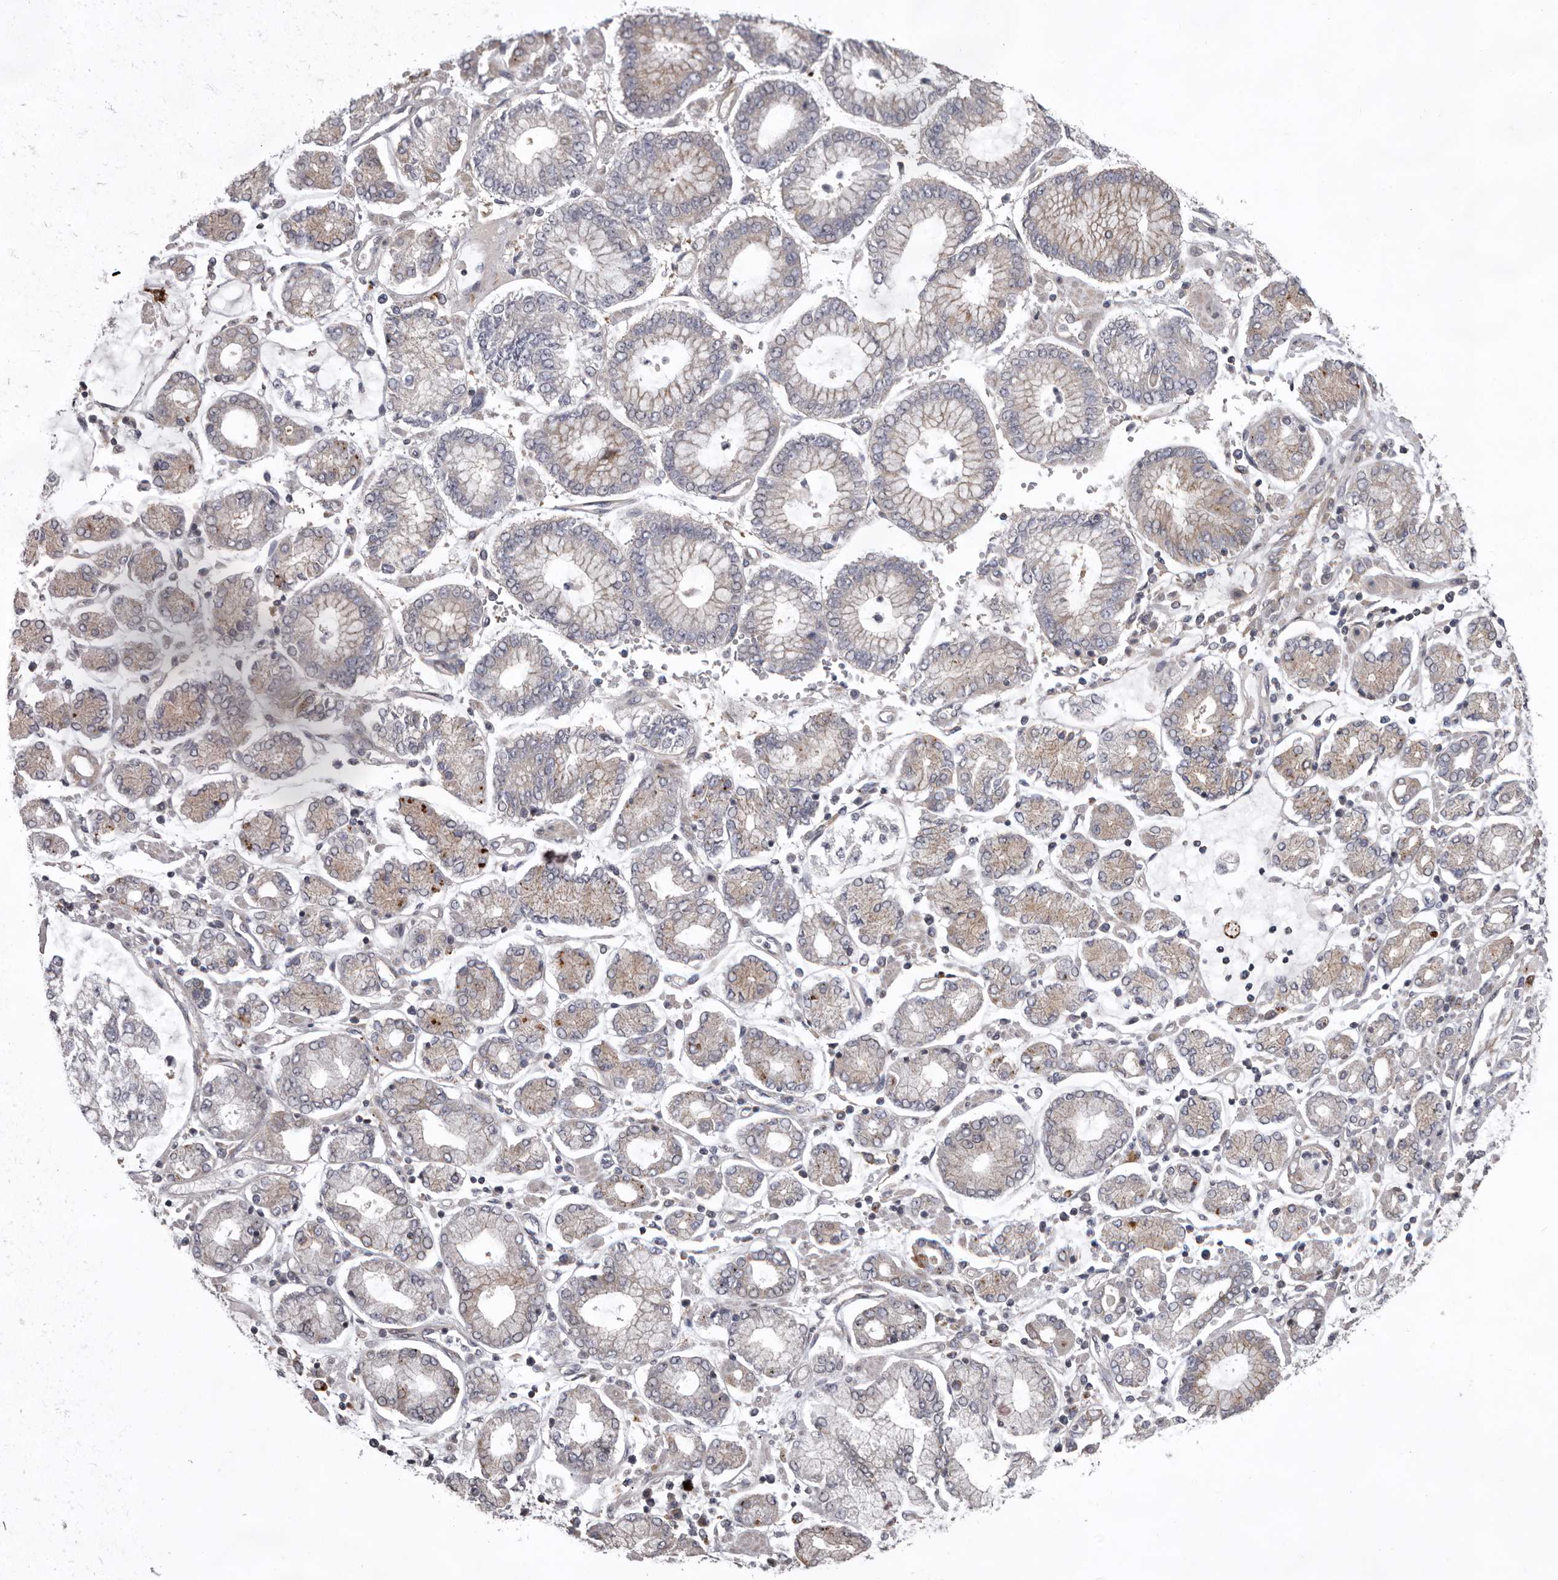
{"staining": {"intensity": "weak", "quantity": "25%-75%", "location": "cytoplasmic/membranous"}, "tissue": "stomach cancer", "cell_type": "Tumor cells", "image_type": "cancer", "snomed": [{"axis": "morphology", "description": "Adenocarcinoma, NOS"}, {"axis": "topography", "description": "Stomach"}], "caption": "Immunohistochemical staining of human adenocarcinoma (stomach) exhibits low levels of weak cytoplasmic/membranous protein expression in approximately 25%-75% of tumor cells.", "gene": "WDR47", "patient": {"sex": "male", "age": 76}}